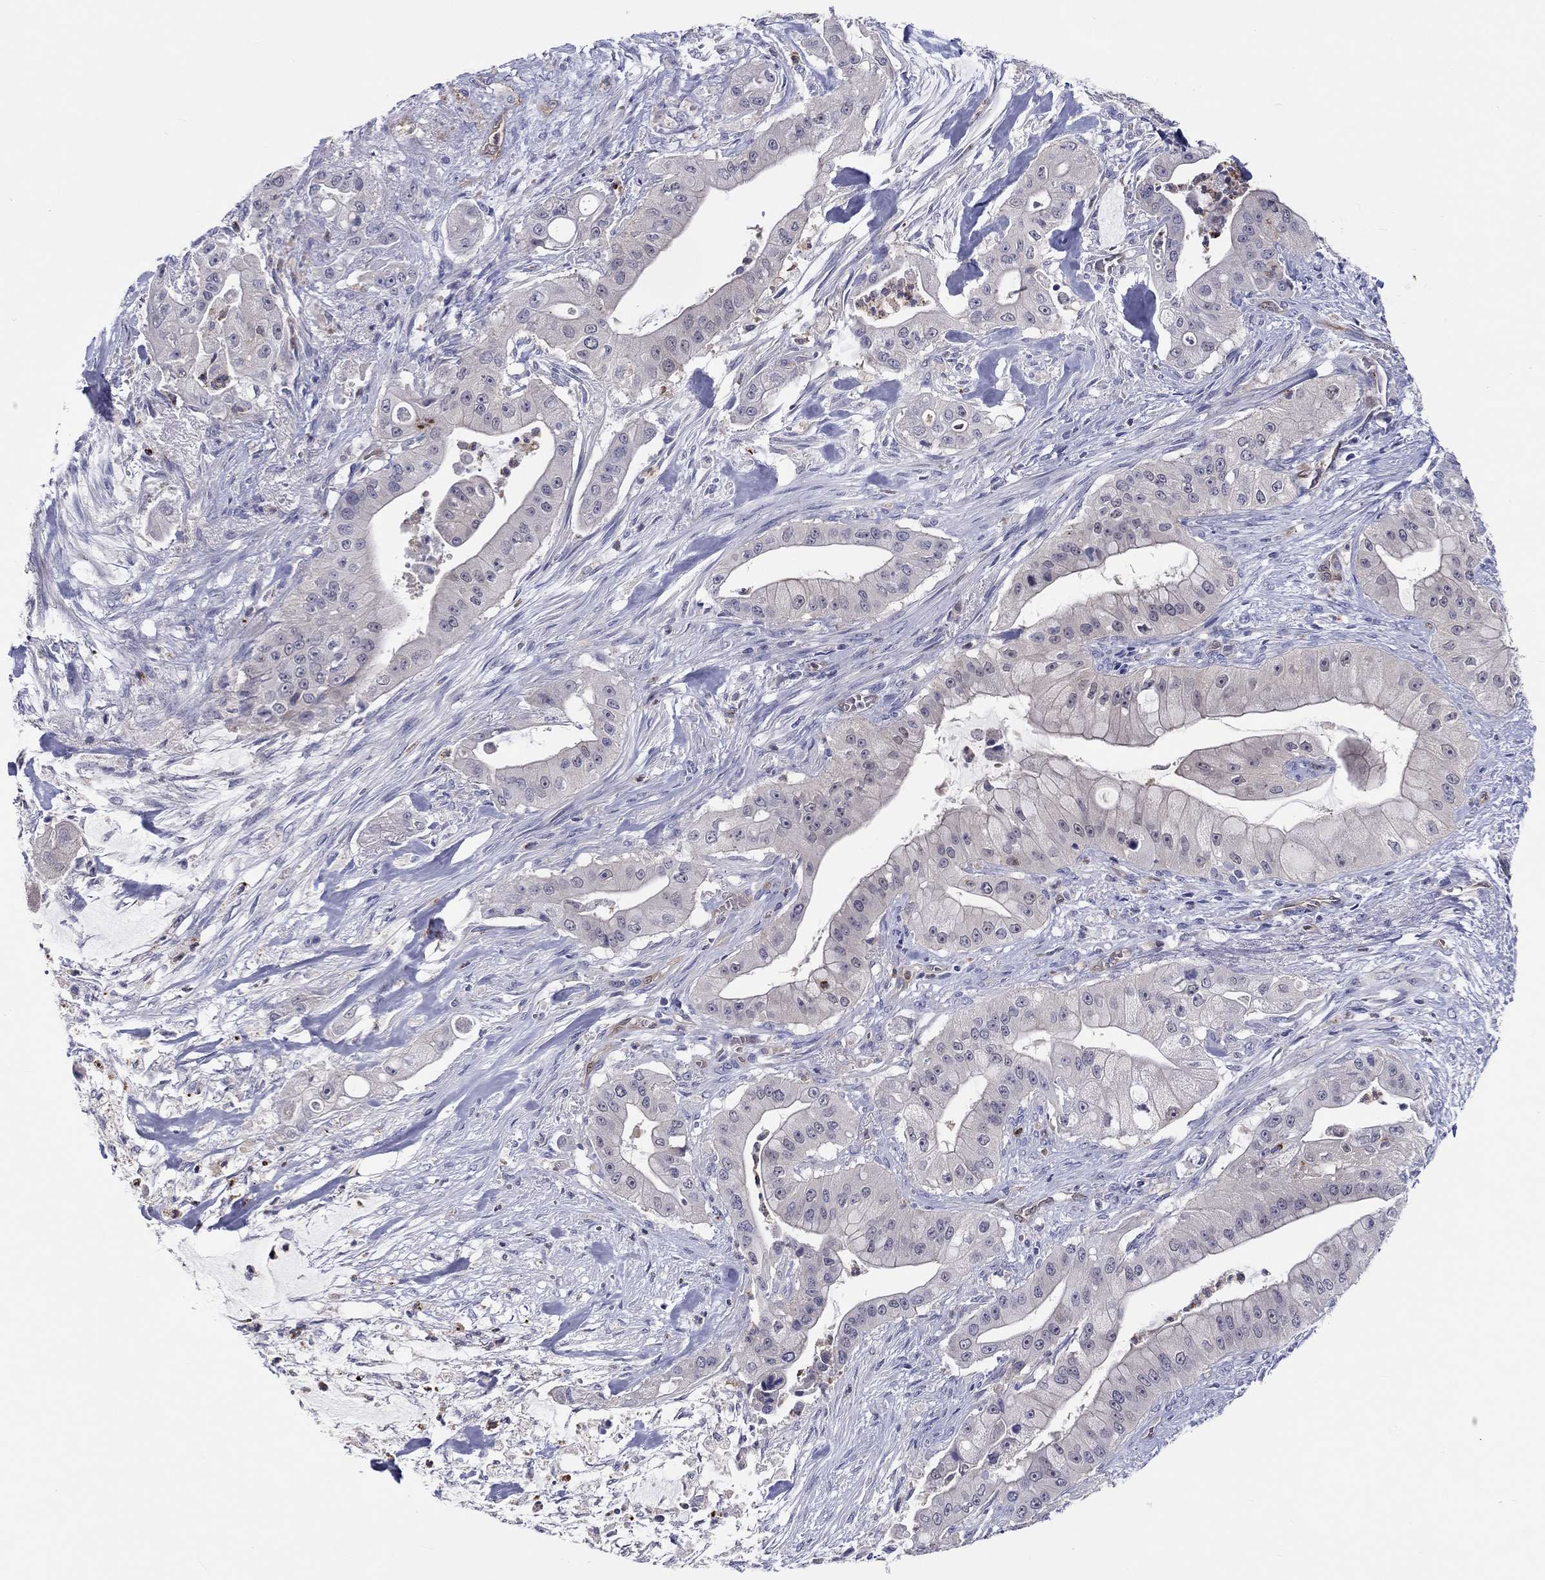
{"staining": {"intensity": "negative", "quantity": "none", "location": "none"}, "tissue": "pancreatic cancer", "cell_type": "Tumor cells", "image_type": "cancer", "snomed": [{"axis": "morphology", "description": "Normal tissue, NOS"}, {"axis": "morphology", "description": "Inflammation, NOS"}, {"axis": "morphology", "description": "Adenocarcinoma, NOS"}, {"axis": "topography", "description": "Pancreas"}], "caption": "Immunohistochemical staining of pancreatic adenocarcinoma demonstrates no significant expression in tumor cells. (DAB (3,3'-diaminobenzidine) IHC with hematoxylin counter stain).", "gene": "ABCG4", "patient": {"sex": "male", "age": 57}}